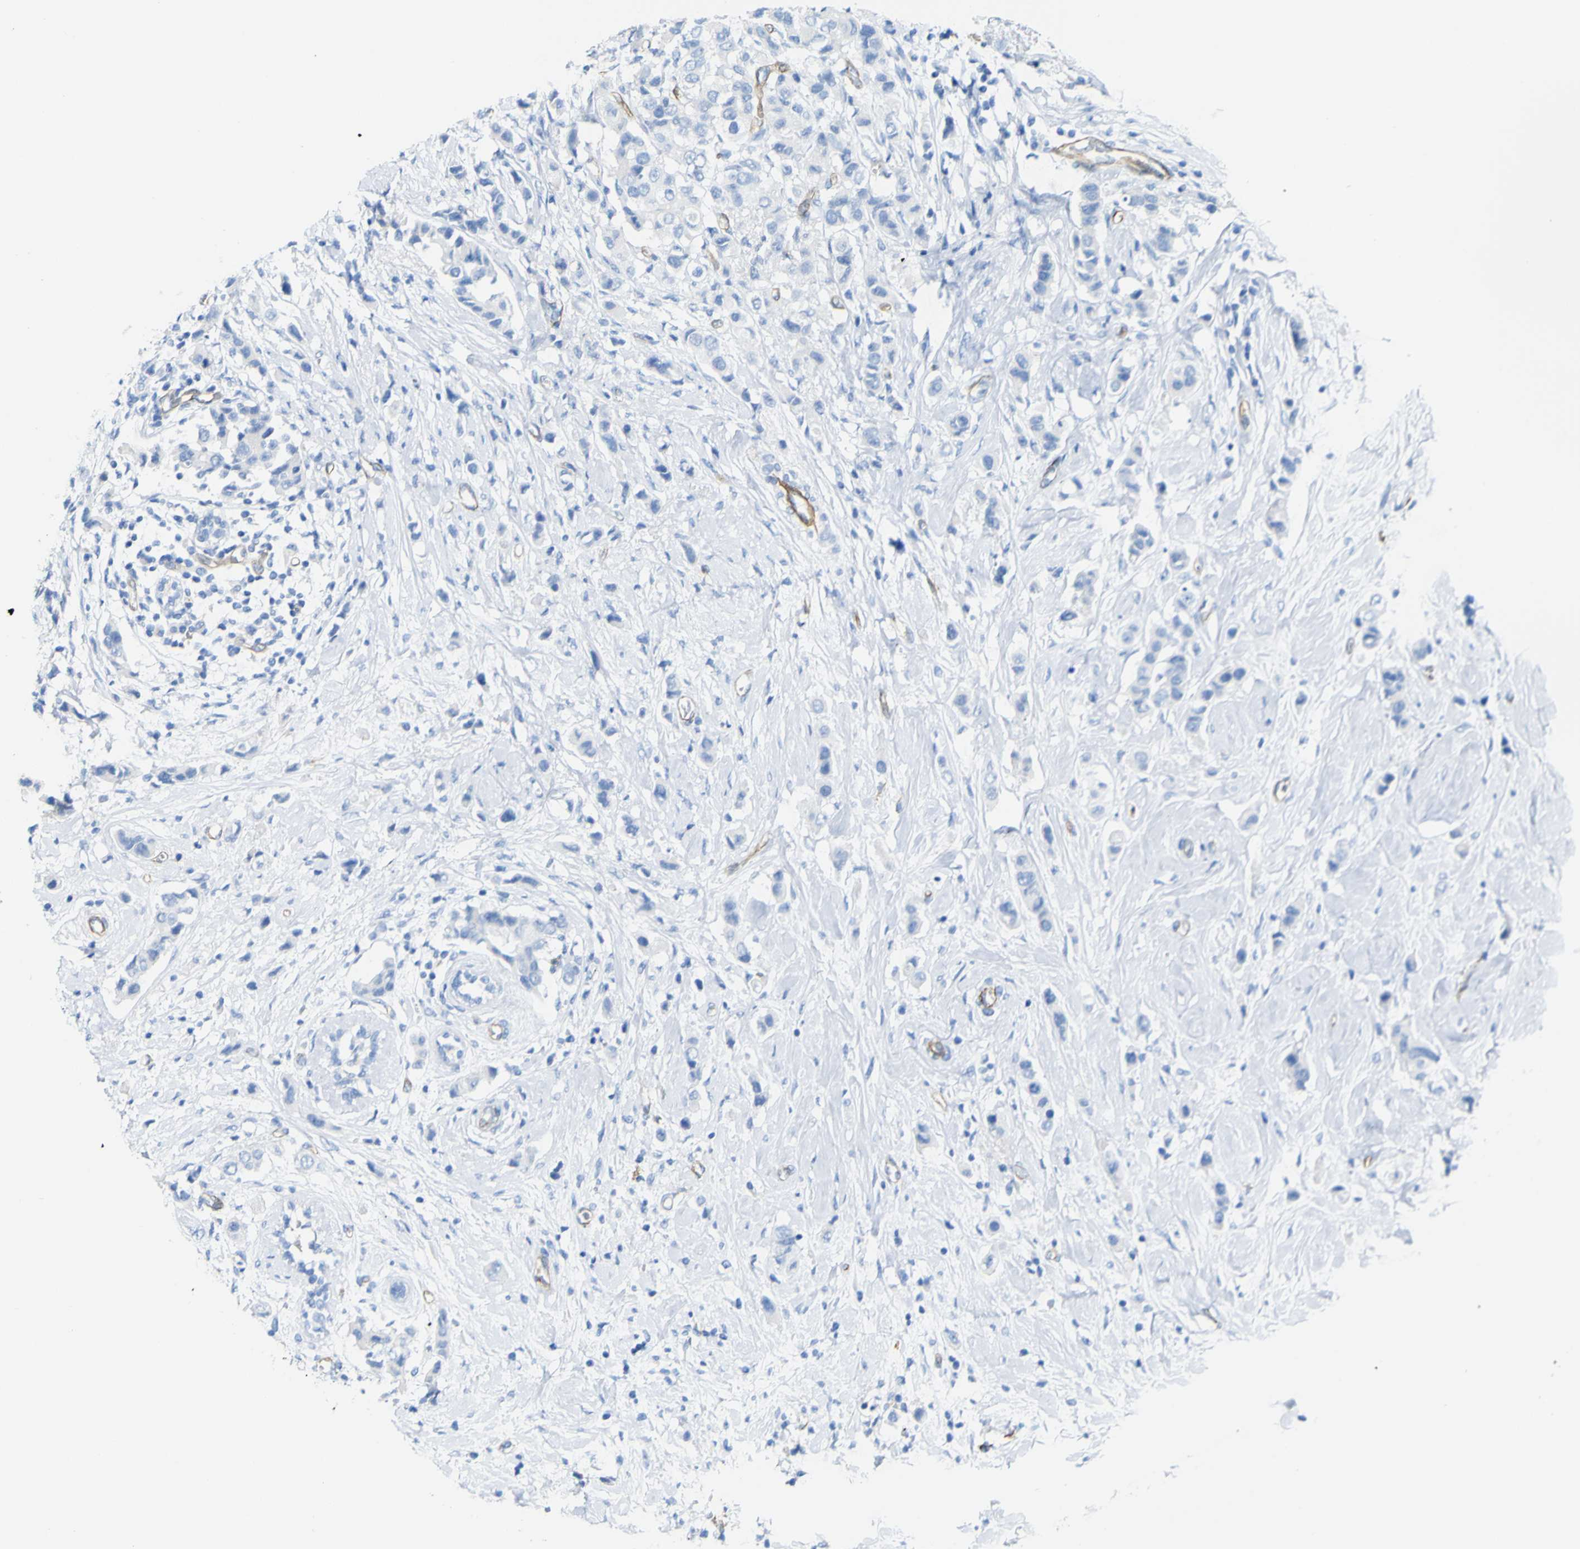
{"staining": {"intensity": "negative", "quantity": "none", "location": "none"}, "tissue": "breast cancer", "cell_type": "Tumor cells", "image_type": "cancer", "snomed": [{"axis": "morphology", "description": "Normal tissue, NOS"}, {"axis": "morphology", "description": "Duct carcinoma"}, {"axis": "topography", "description": "Breast"}], "caption": "Immunohistochemistry (IHC) of breast invasive ductal carcinoma reveals no staining in tumor cells. (DAB (3,3'-diaminobenzidine) immunohistochemistry (IHC) visualized using brightfield microscopy, high magnification).", "gene": "CD93", "patient": {"sex": "female", "age": 50}}